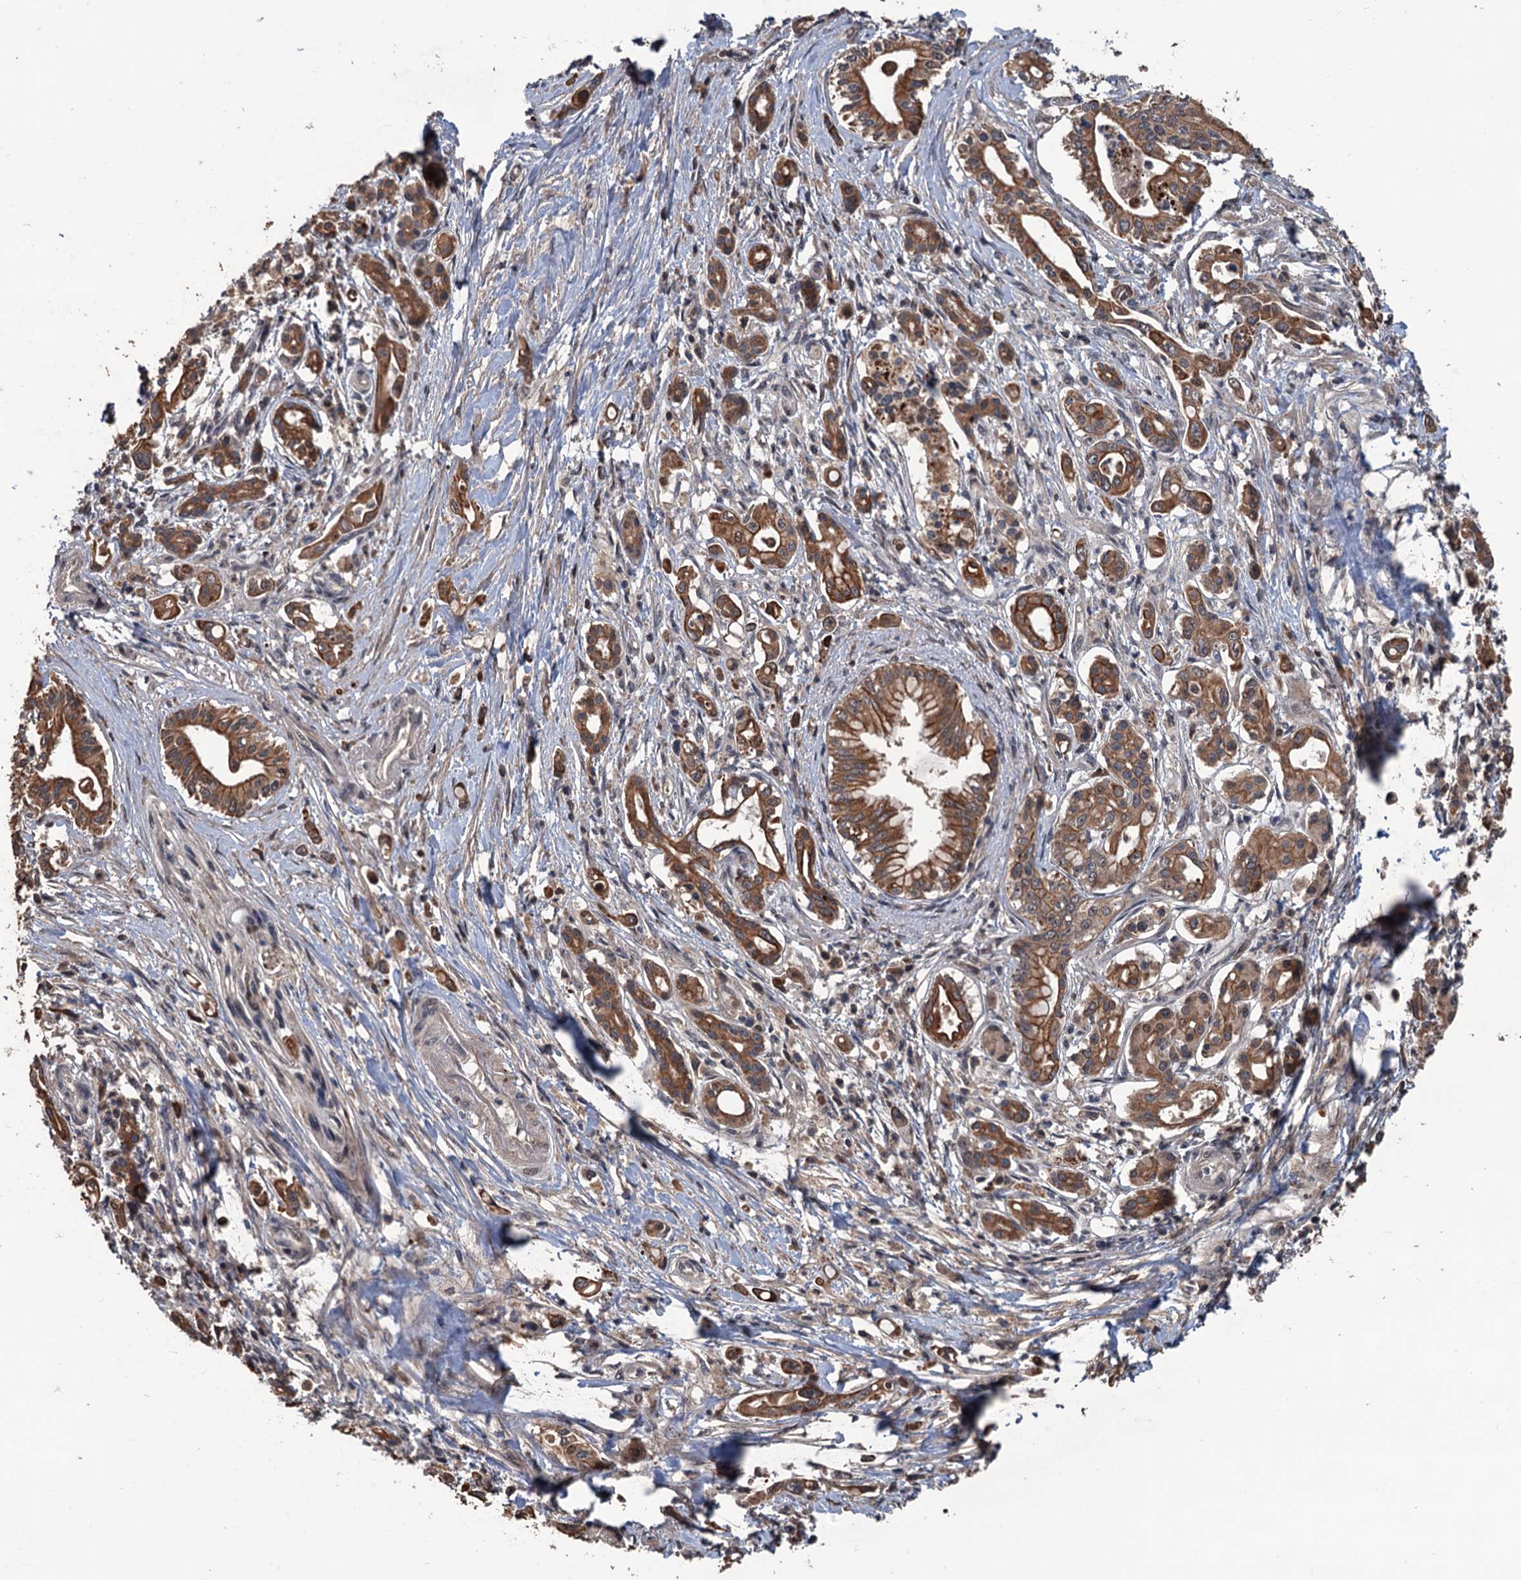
{"staining": {"intensity": "moderate", "quantity": ">75%", "location": "cytoplasmic/membranous"}, "tissue": "pancreatic cancer", "cell_type": "Tumor cells", "image_type": "cancer", "snomed": [{"axis": "morphology", "description": "Adenocarcinoma, NOS"}, {"axis": "topography", "description": "Pancreas"}], "caption": "The immunohistochemical stain labels moderate cytoplasmic/membranous expression in tumor cells of pancreatic cancer tissue.", "gene": "ZNF438", "patient": {"sex": "female", "age": 66}}